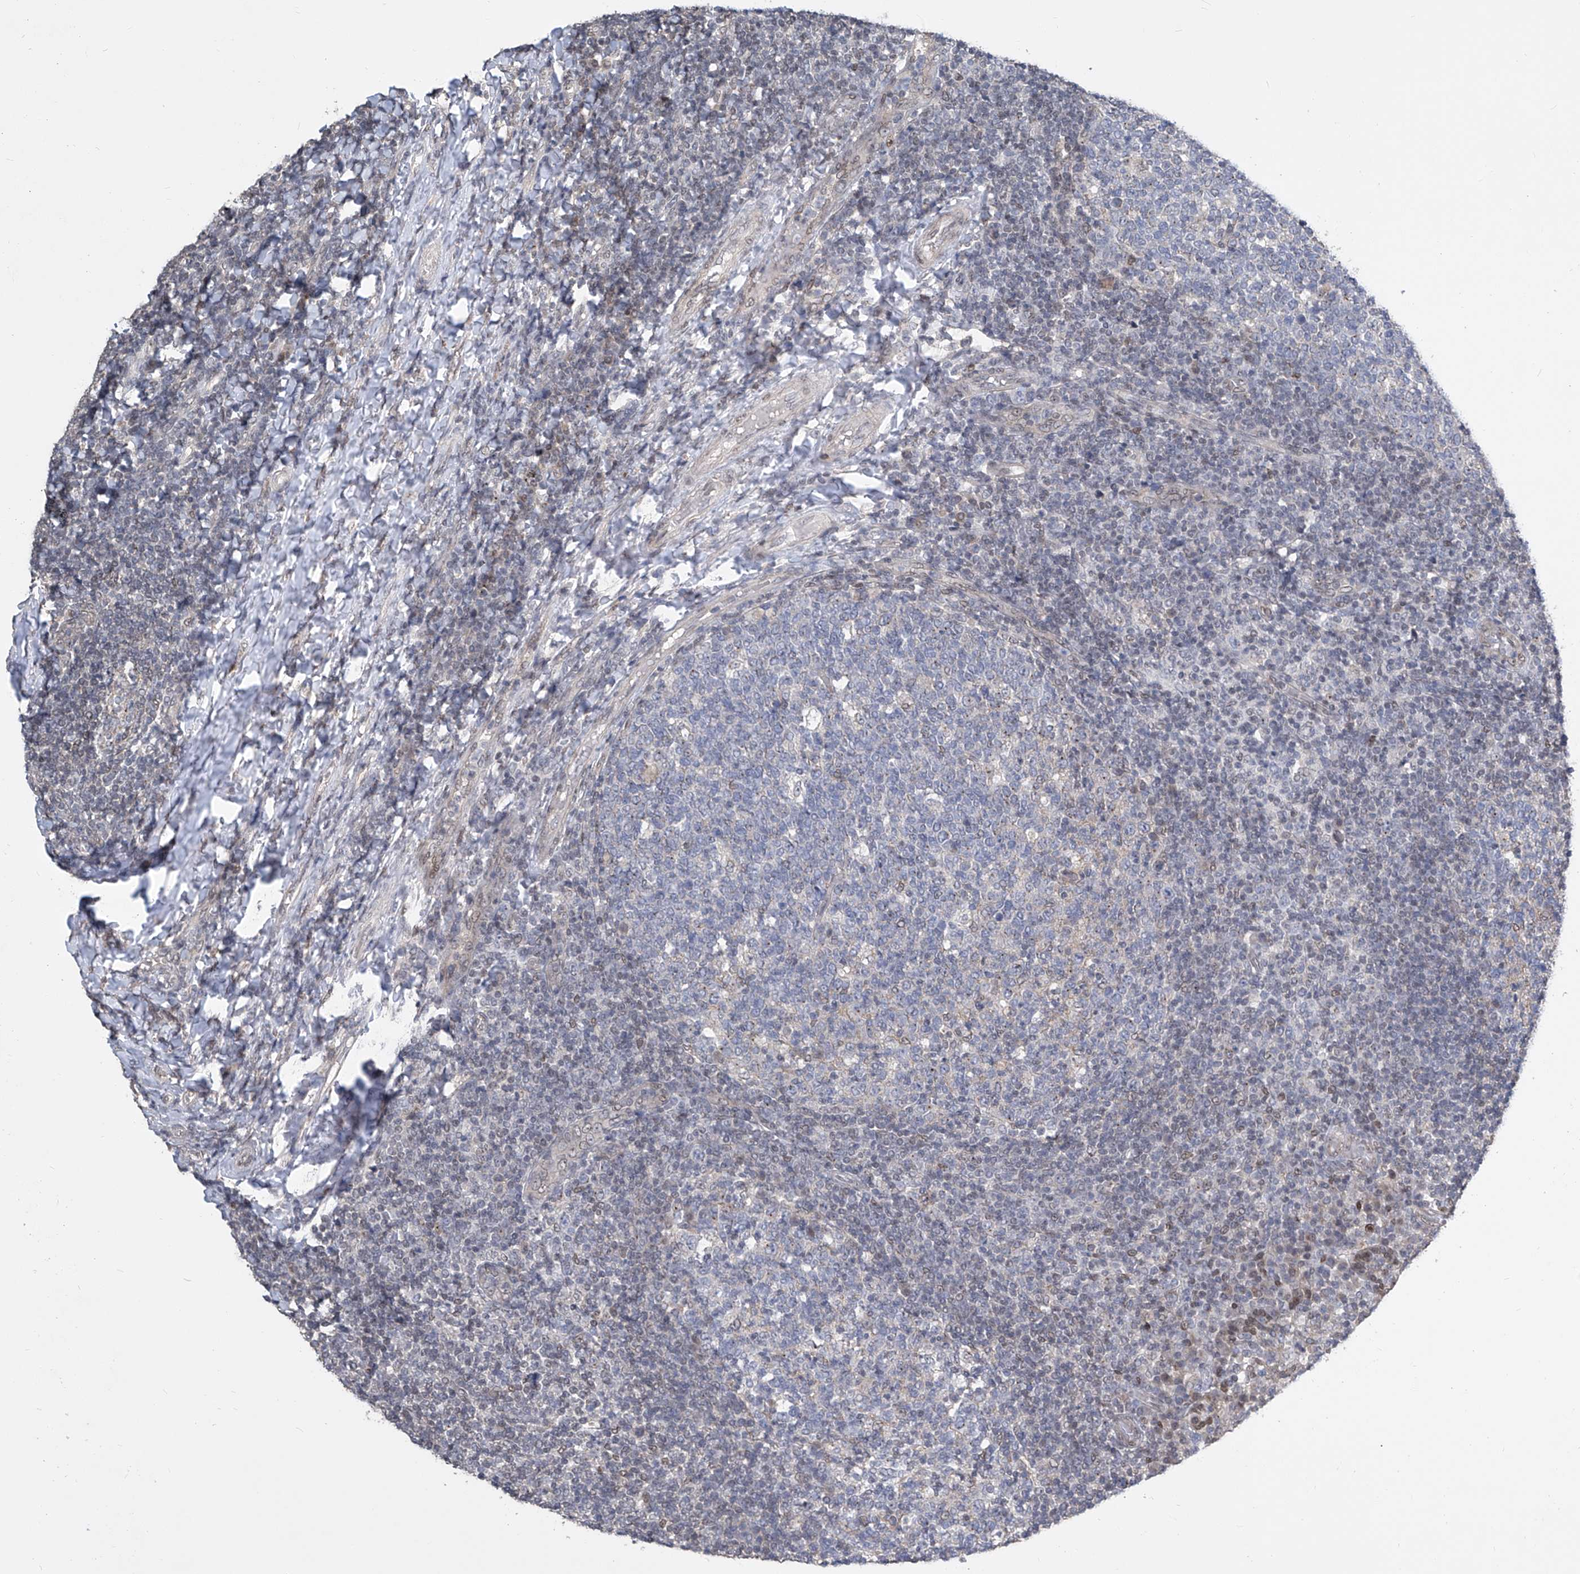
{"staining": {"intensity": "weak", "quantity": "<25%", "location": "cytoplasmic/membranous"}, "tissue": "tonsil", "cell_type": "Germinal center cells", "image_type": "normal", "snomed": [{"axis": "morphology", "description": "Normal tissue, NOS"}, {"axis": "topography", "description": "Tonsil"}], "caption": "IHC of benign tonsil exhibits no positivity in germinal center cells. (DAB (3,3'-diaminobenzidine) immunohistochemistry (IHC) visualized using brightfield microscopy, high magnification).", "gene": "CETN1", "patient": {"sex": "female", "age": 19}}